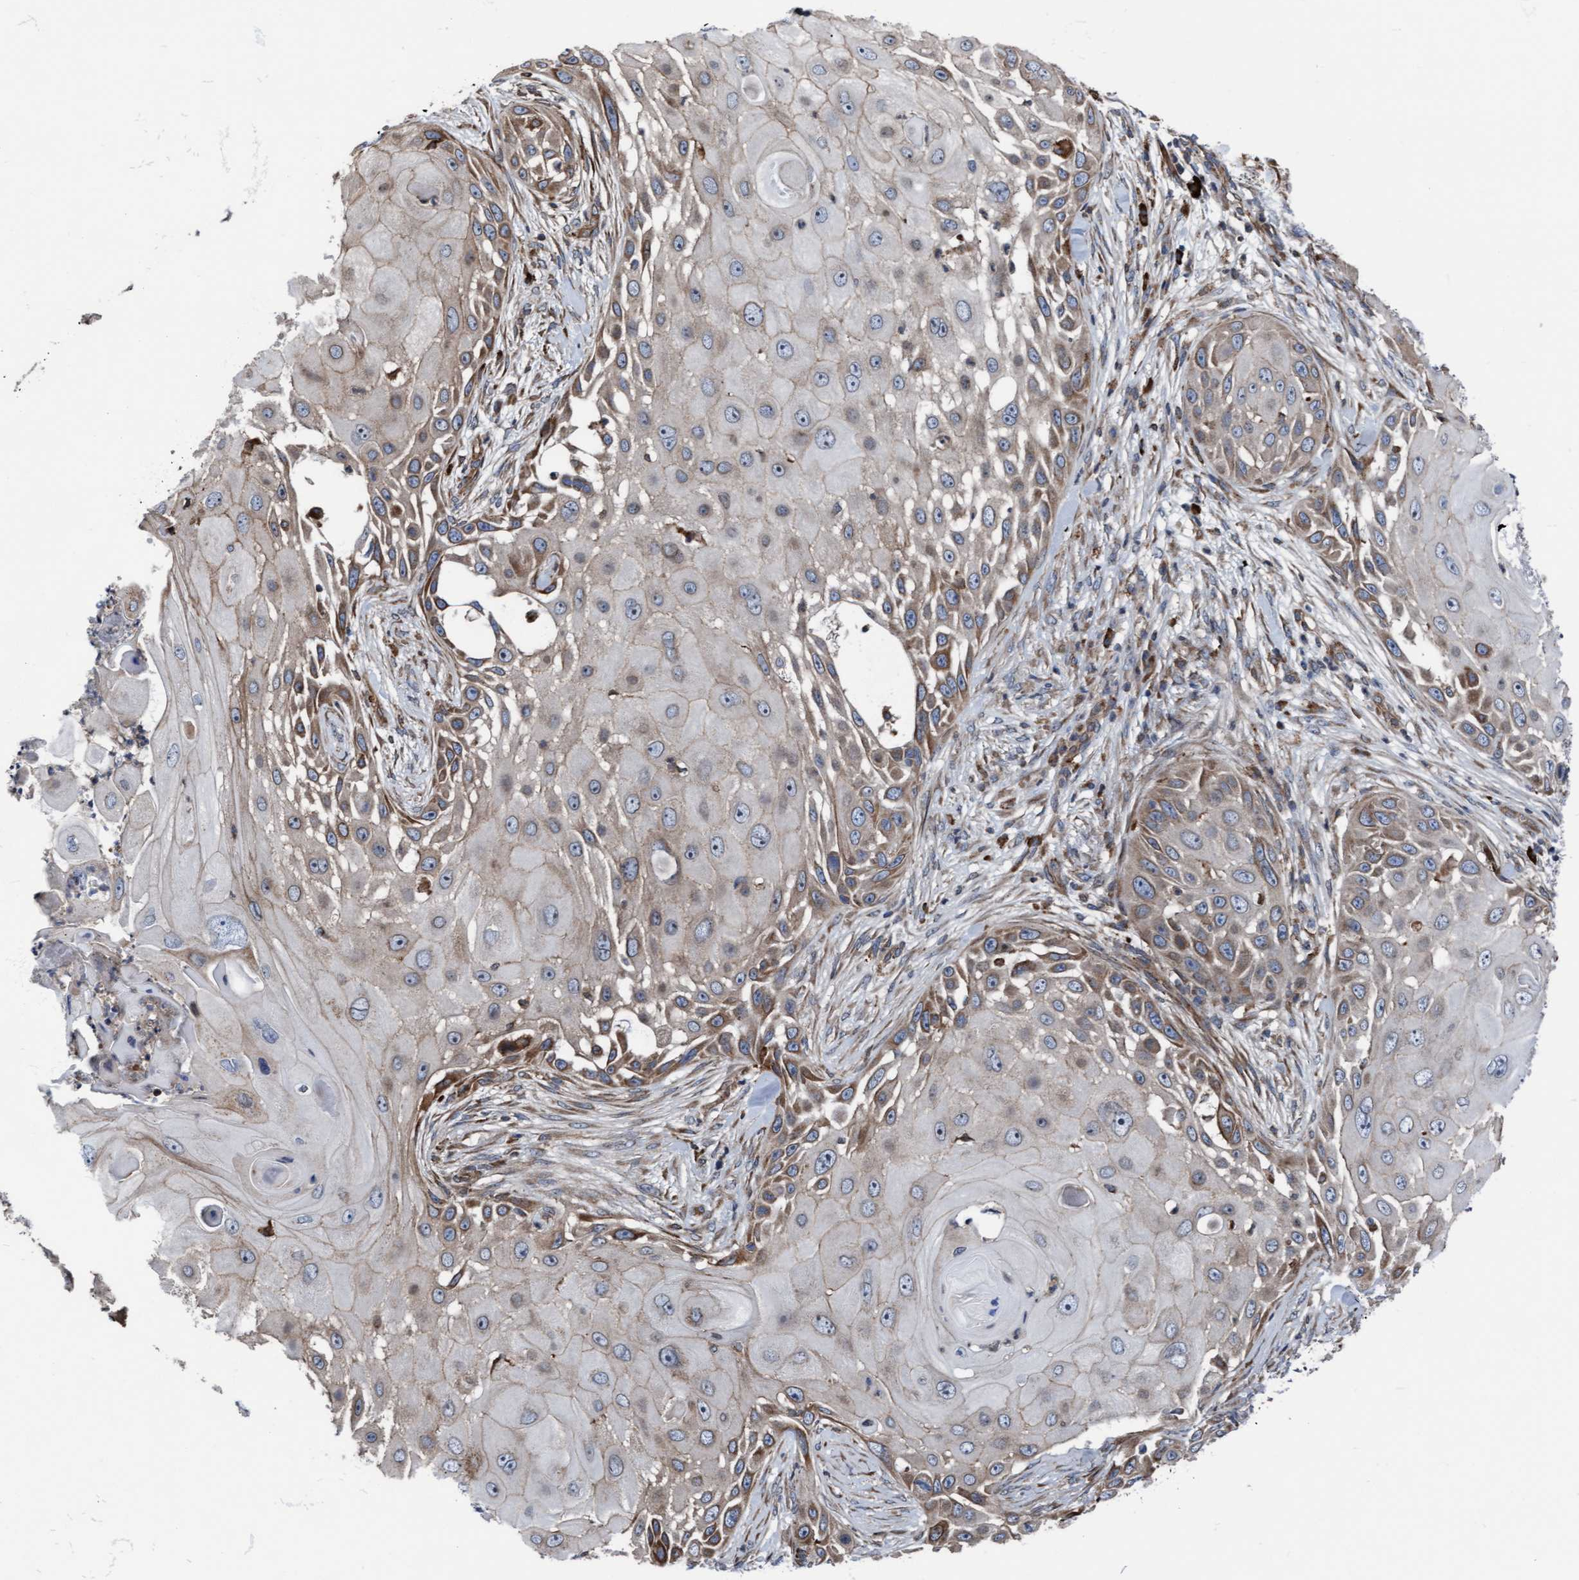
{"staining": {"intensity": "moderate", "quantity": "<25%", "location": "cytoplasmic/membranous"}, "tissue": "skin cancer", "cell_type": "Tumor cells", "image_type": "cancer", "snomed": [{"axis": "morphology", "description": "Squamous cell carcinoma, NOS"}, {"axis": "topography", "description": "Skin"}], "caption": "Brown immunohistochemical staining in squamous cell carcinoma (skin) reveals moderate cytoplasmic/membranous positivity in about <25% of tumor cells. The staining was performed using DAB (3,3'-diaminobenzidine), with brown indicating positive protein expression. Nuclei are stained blue with hematoxylin.", "gene": "RAP1GAP2", "patient": {"sex": "female", "age": 44}}